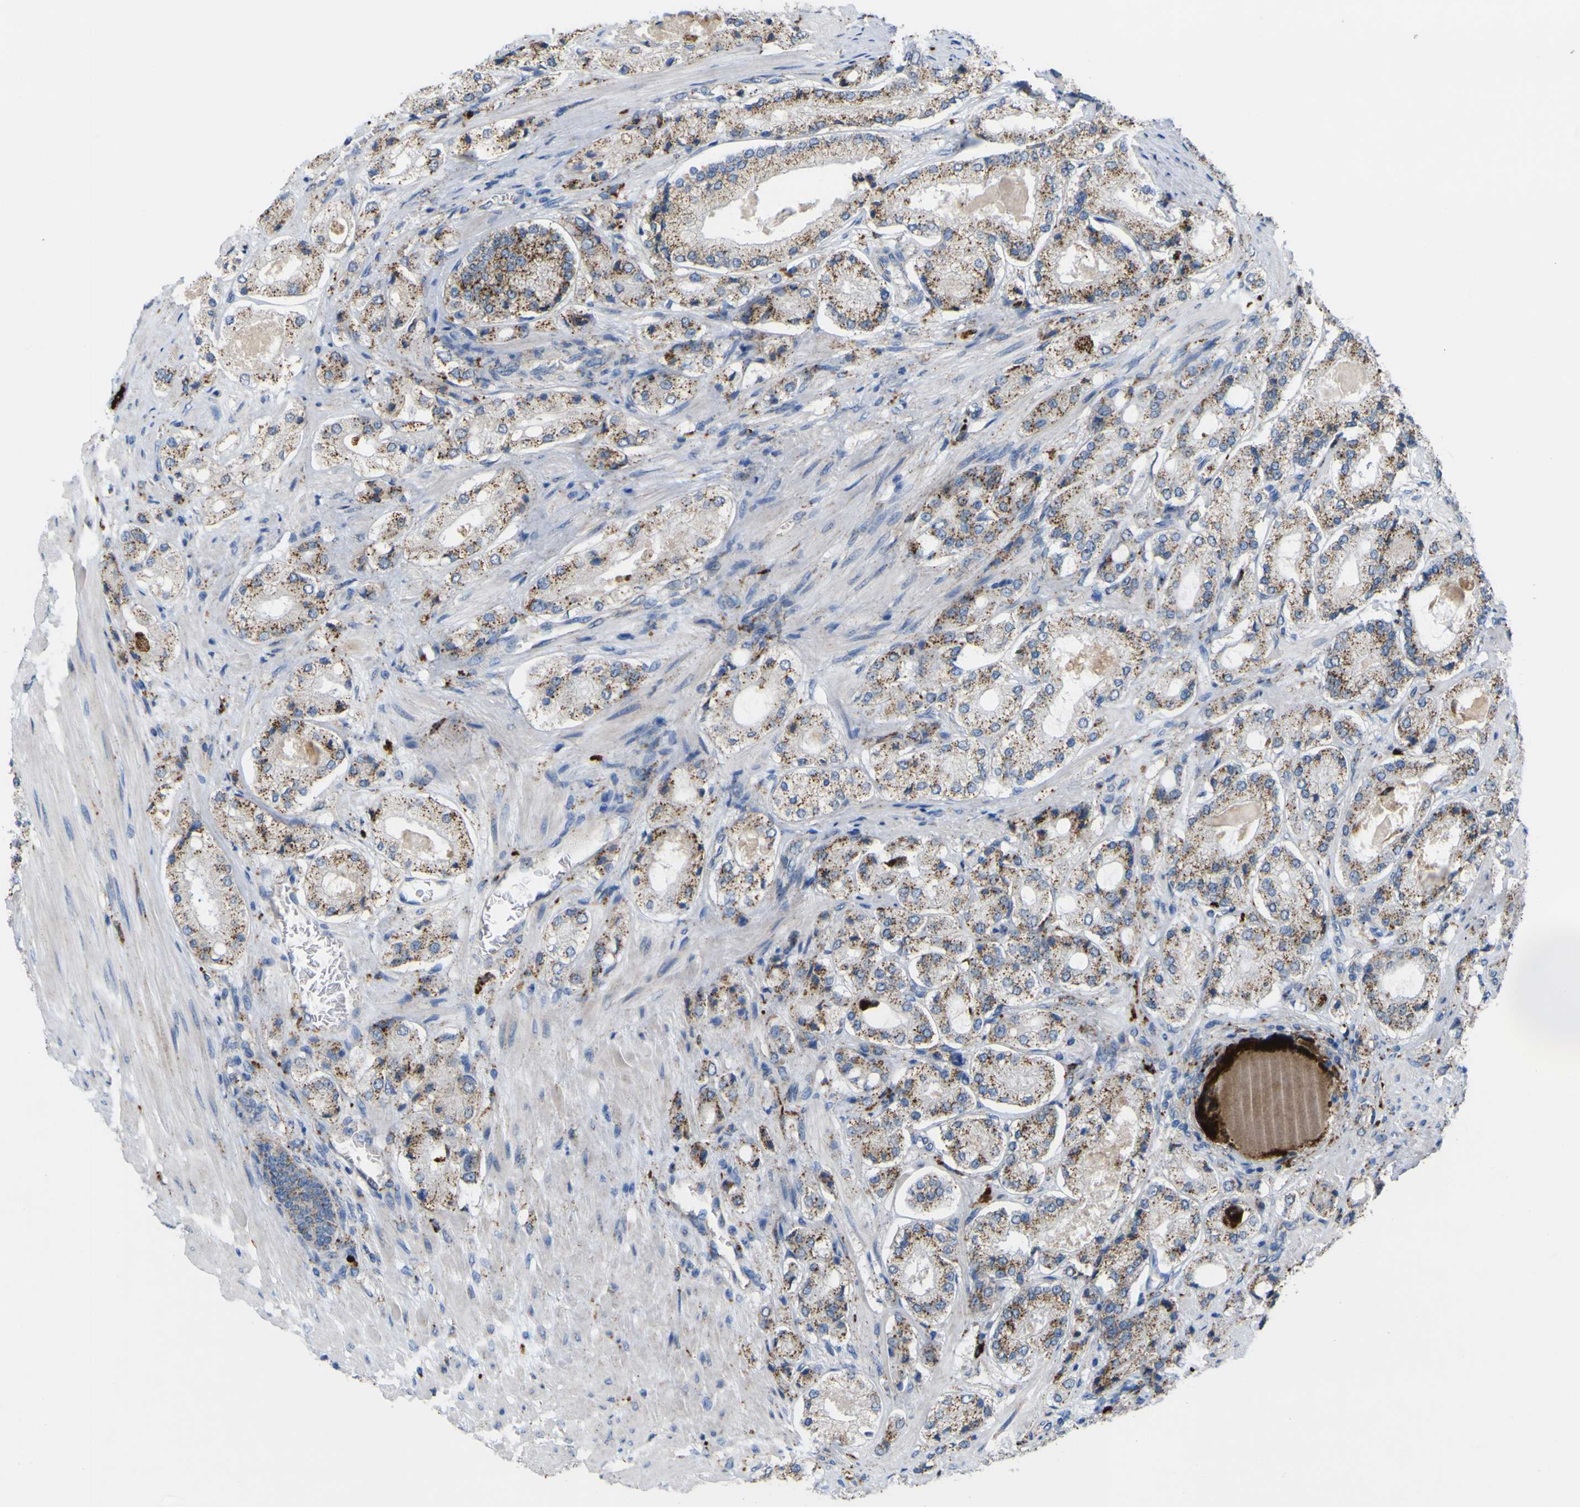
{"staining": {"intensity": "moderate", "quantity": ">75%", "location": "cytoplasmic/membranous"}, "tissue": "prostate cancer", "cell_type": "Tumor cells", "image_type": "cancer", "snomed": [{"axis": "morphology", "description": "Adenocarcinoma, High grade"}, {"axis": "topography", "description": "Prostate"}], "caption": "A brown stain labels moderate cytoplasmic/membranous positivity of a protein in human adenocarcinoma (high-grade) (prostate) tumor cells.", "gene": "PLD3", "patient": {"sex": "male", "age": 65}}